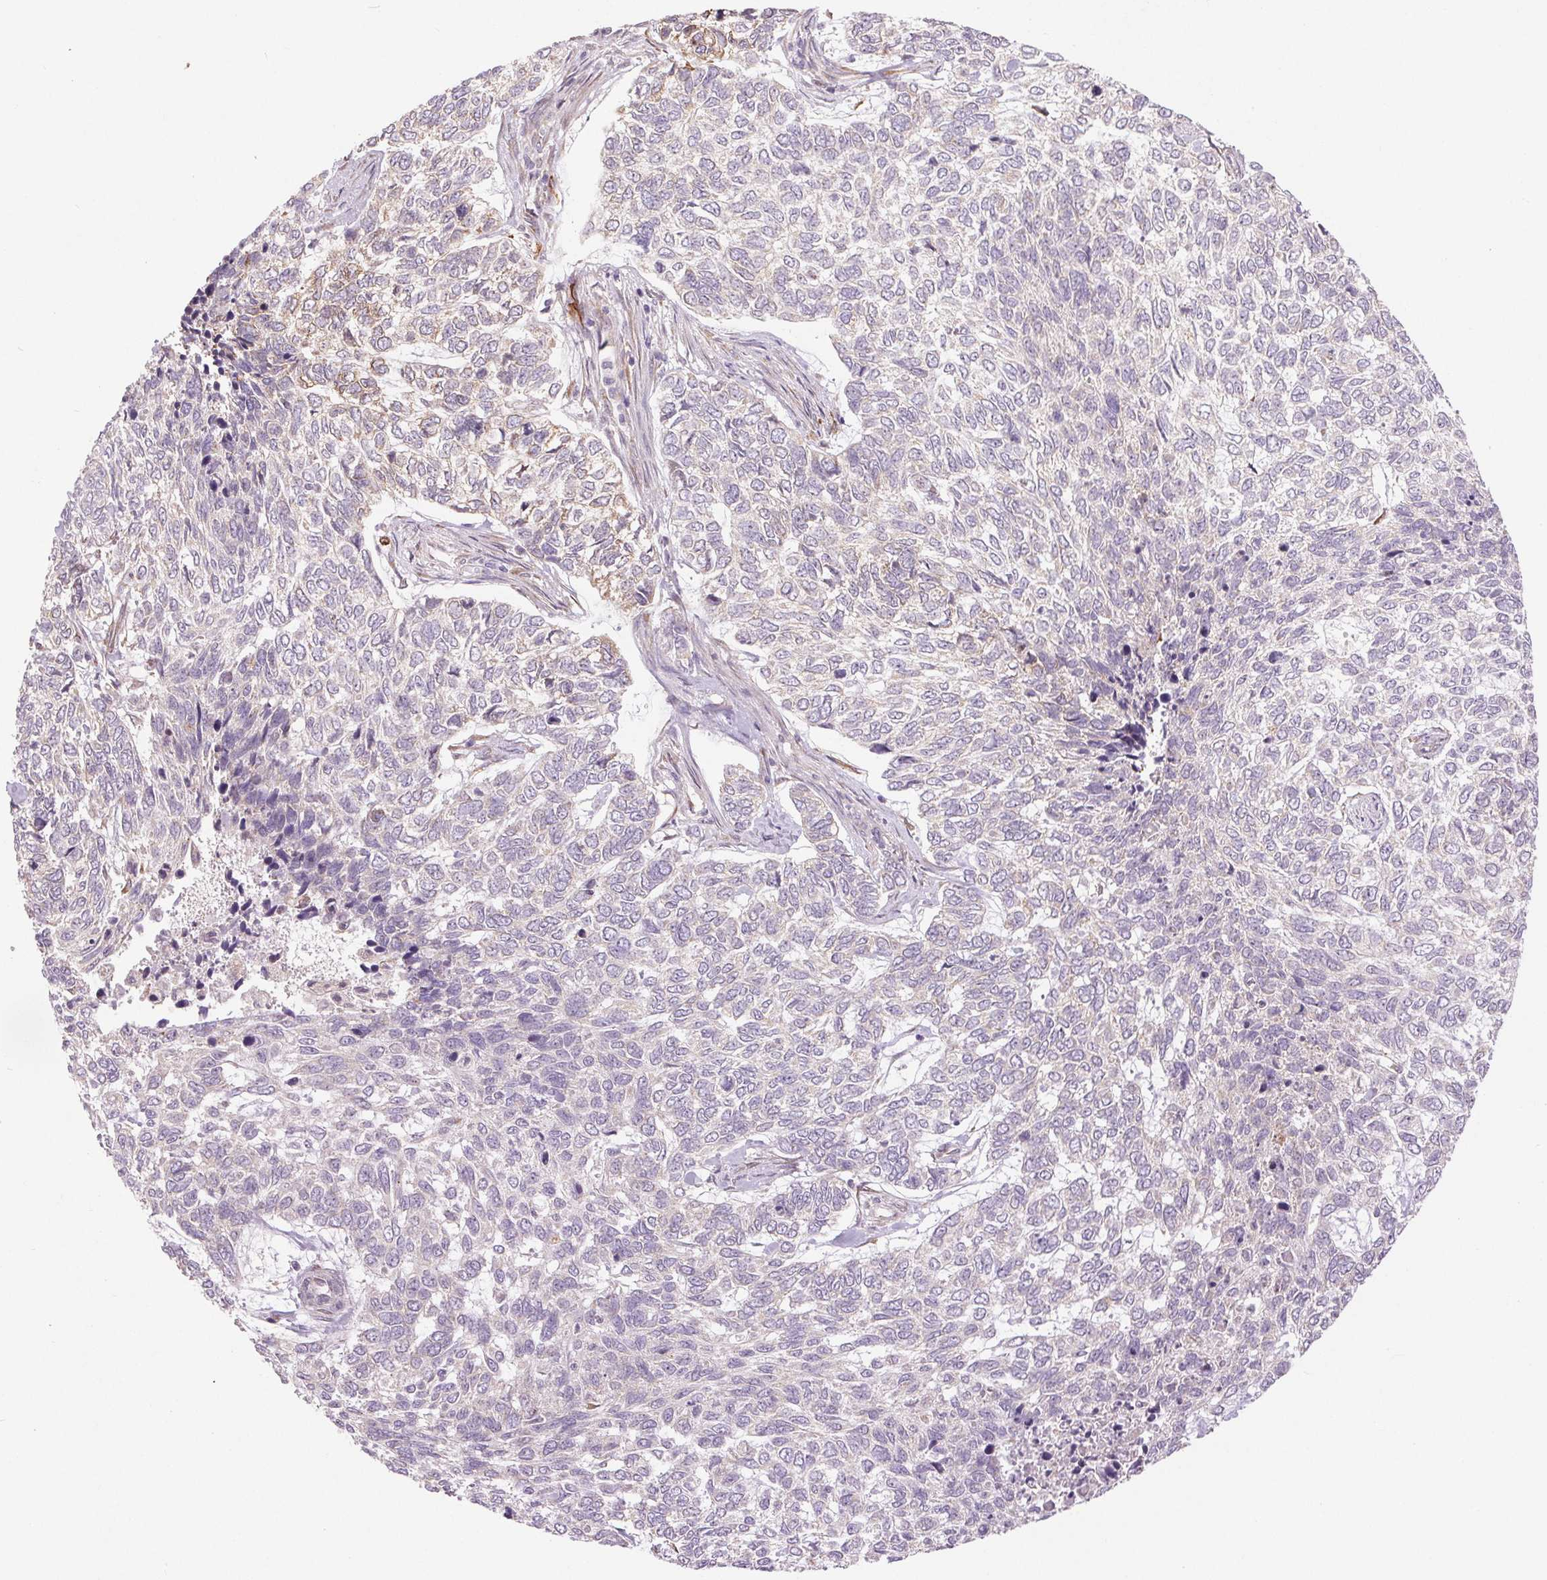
{"staining": {"intensity": "negative", "quantity": "none", "location": "none"}, "tissue": "skin cancer", "cell_type": "Tumor cells", "image_type": "cancer", "snomed": [{"axis": "morphology", "description": "Basal cell carcinoma"}, {"axis": "topography", "description": "Skin"}], "caption": "Human skin basal cell carcinoma stained for a protein using immunohistochemistry (IHC) demonstrates no staining in tumor cells.", "gene": "METTL17", "patient": {"sex": "female", "age": 65}}